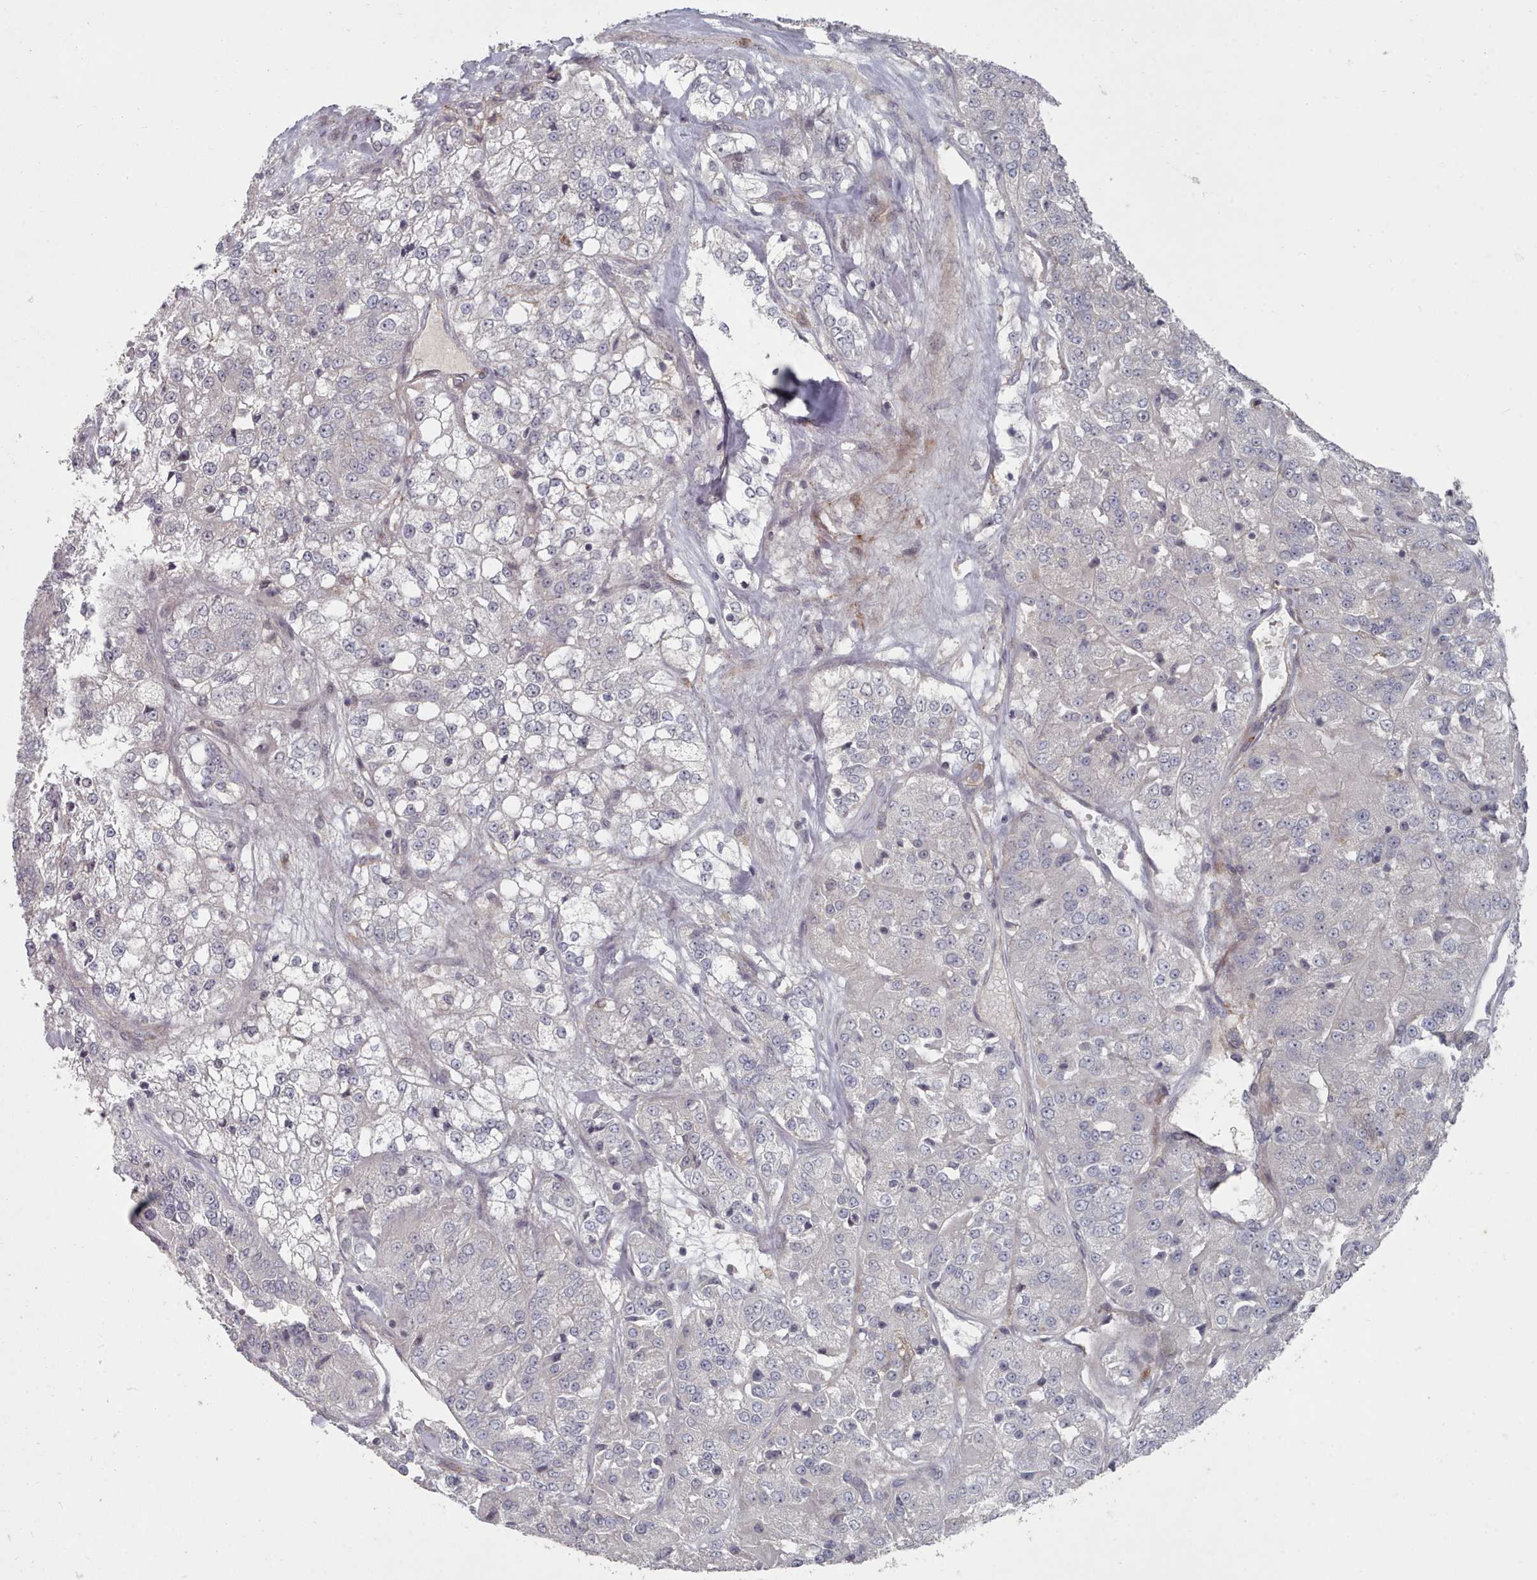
{"staining": {"intensity": "negative", "quantity": "none", "location": "none"}, "tissue": "renal cancer", "cell_type": "Tumor cells", "image_type": "cancer", "snomed": [{"axis": "morphology", "description": "Adenocarcinoma, NOS"}, {"axis": "topography", "description": "Kidney"}], "caption": "DAB (3,3'-diaminobenzidine) immunohistochemical staining of renal cancer (adenocarcinoma) reveals no significant expression in tumor cells. (Stains: DAB (3,3'-diaminobenzidine) immunohistochemistry with hematoxylin counter stain, Microscopy: brightfield microscopy at high magnification).", "gene": "COL8A2", "patient": {"sex": "female", "age": 63}}